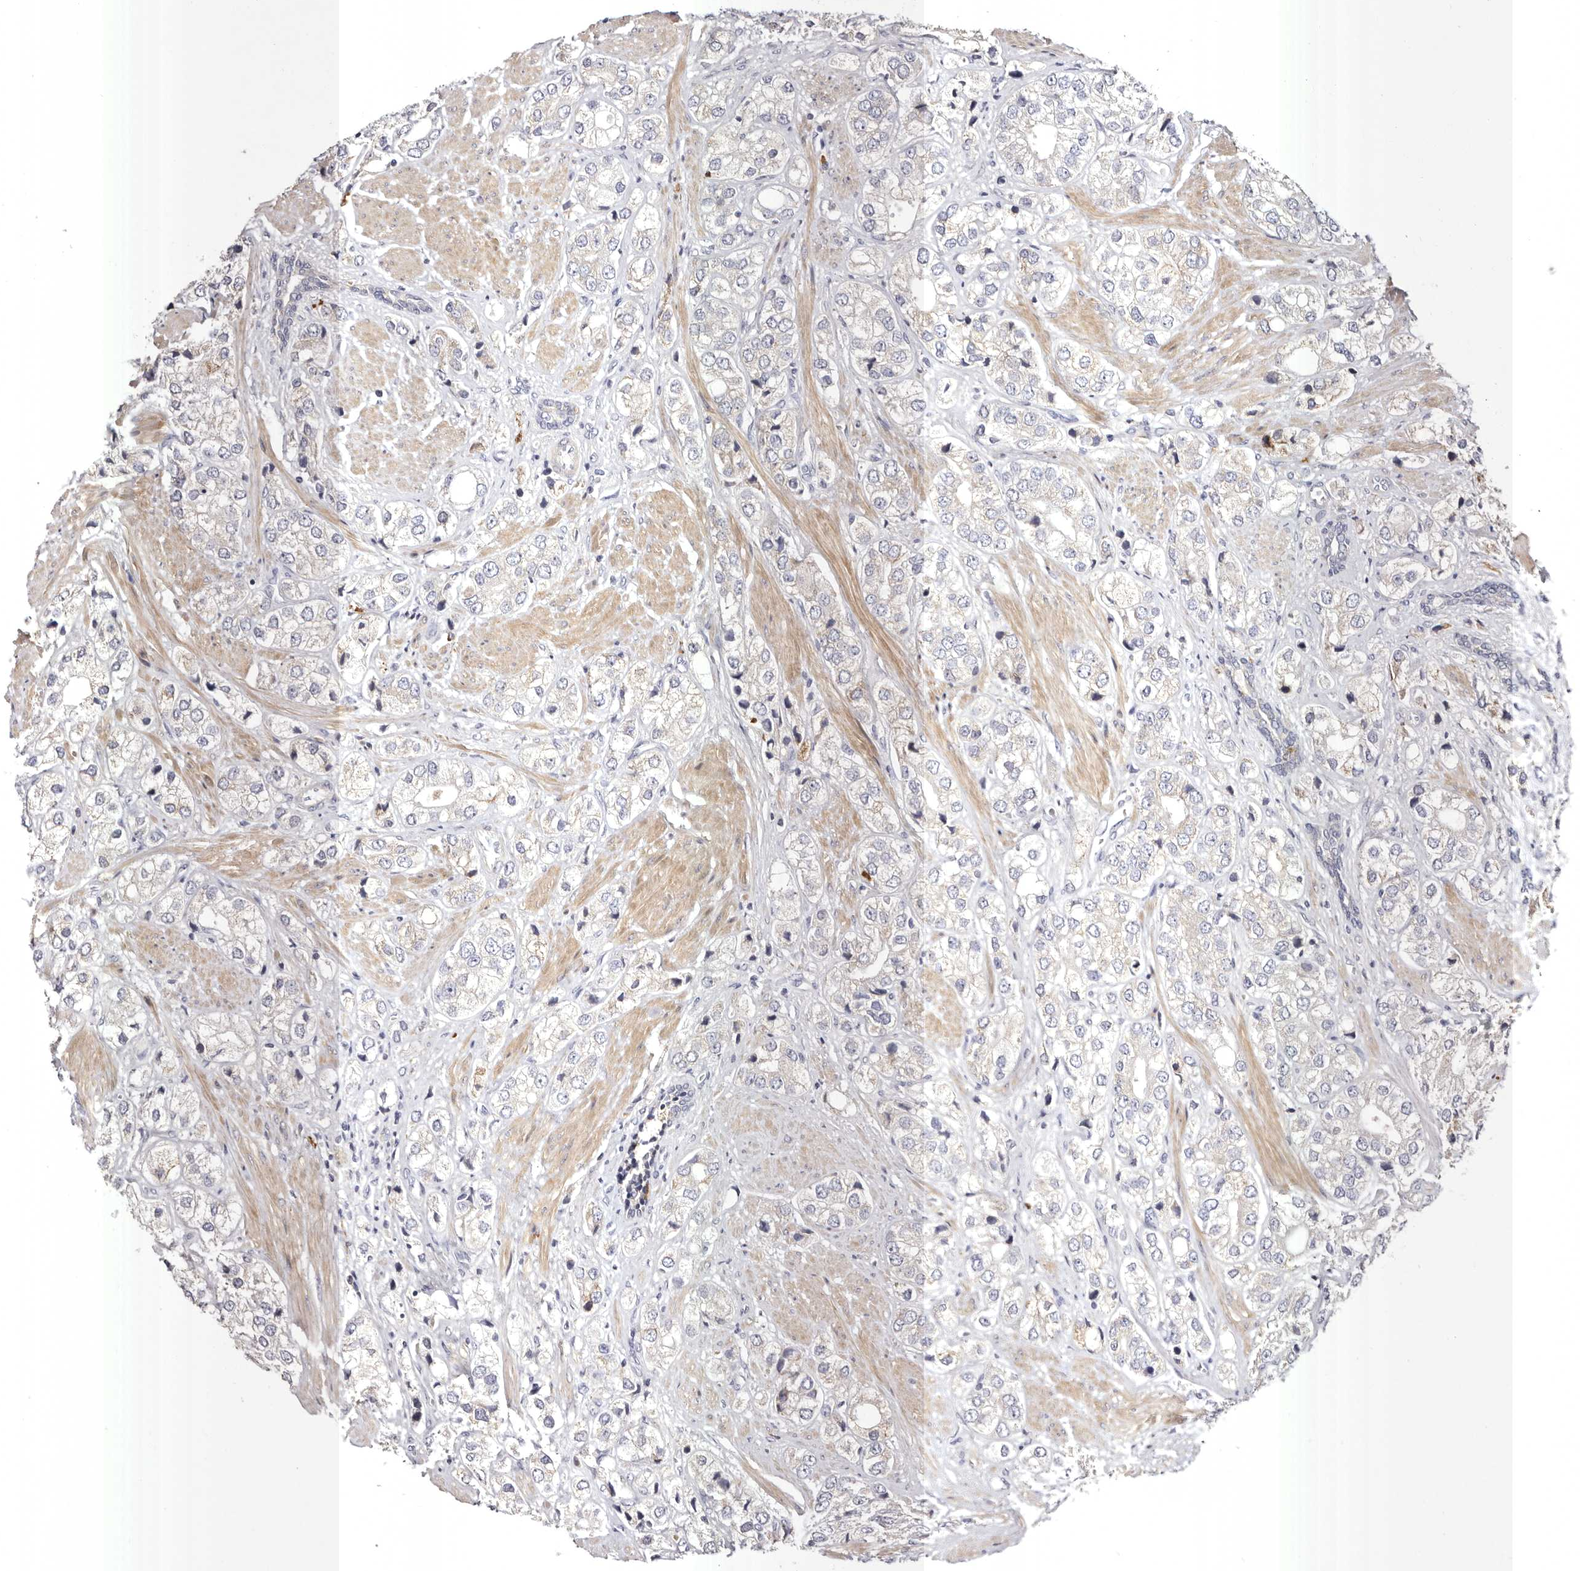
{"staining": {"intensity": "negative", "quantity": "none", "location": "none"}, "tissue": "prostate cancer", "cell_type": "Tumor cells", "image_type": "cancer", "snomed": [{"axis": "morphology", "description": "Adenocarcinoma, High grade"}, {"axis": "topography", "description": "Prostate"}], "caption": "Human adenocarcinoma (high-grade) (prostate) stained for a protein using IHC exhibits no expression in tumor cells.", "gene": "S1PR5", "patient": {"sex": "male", "age": 50}}